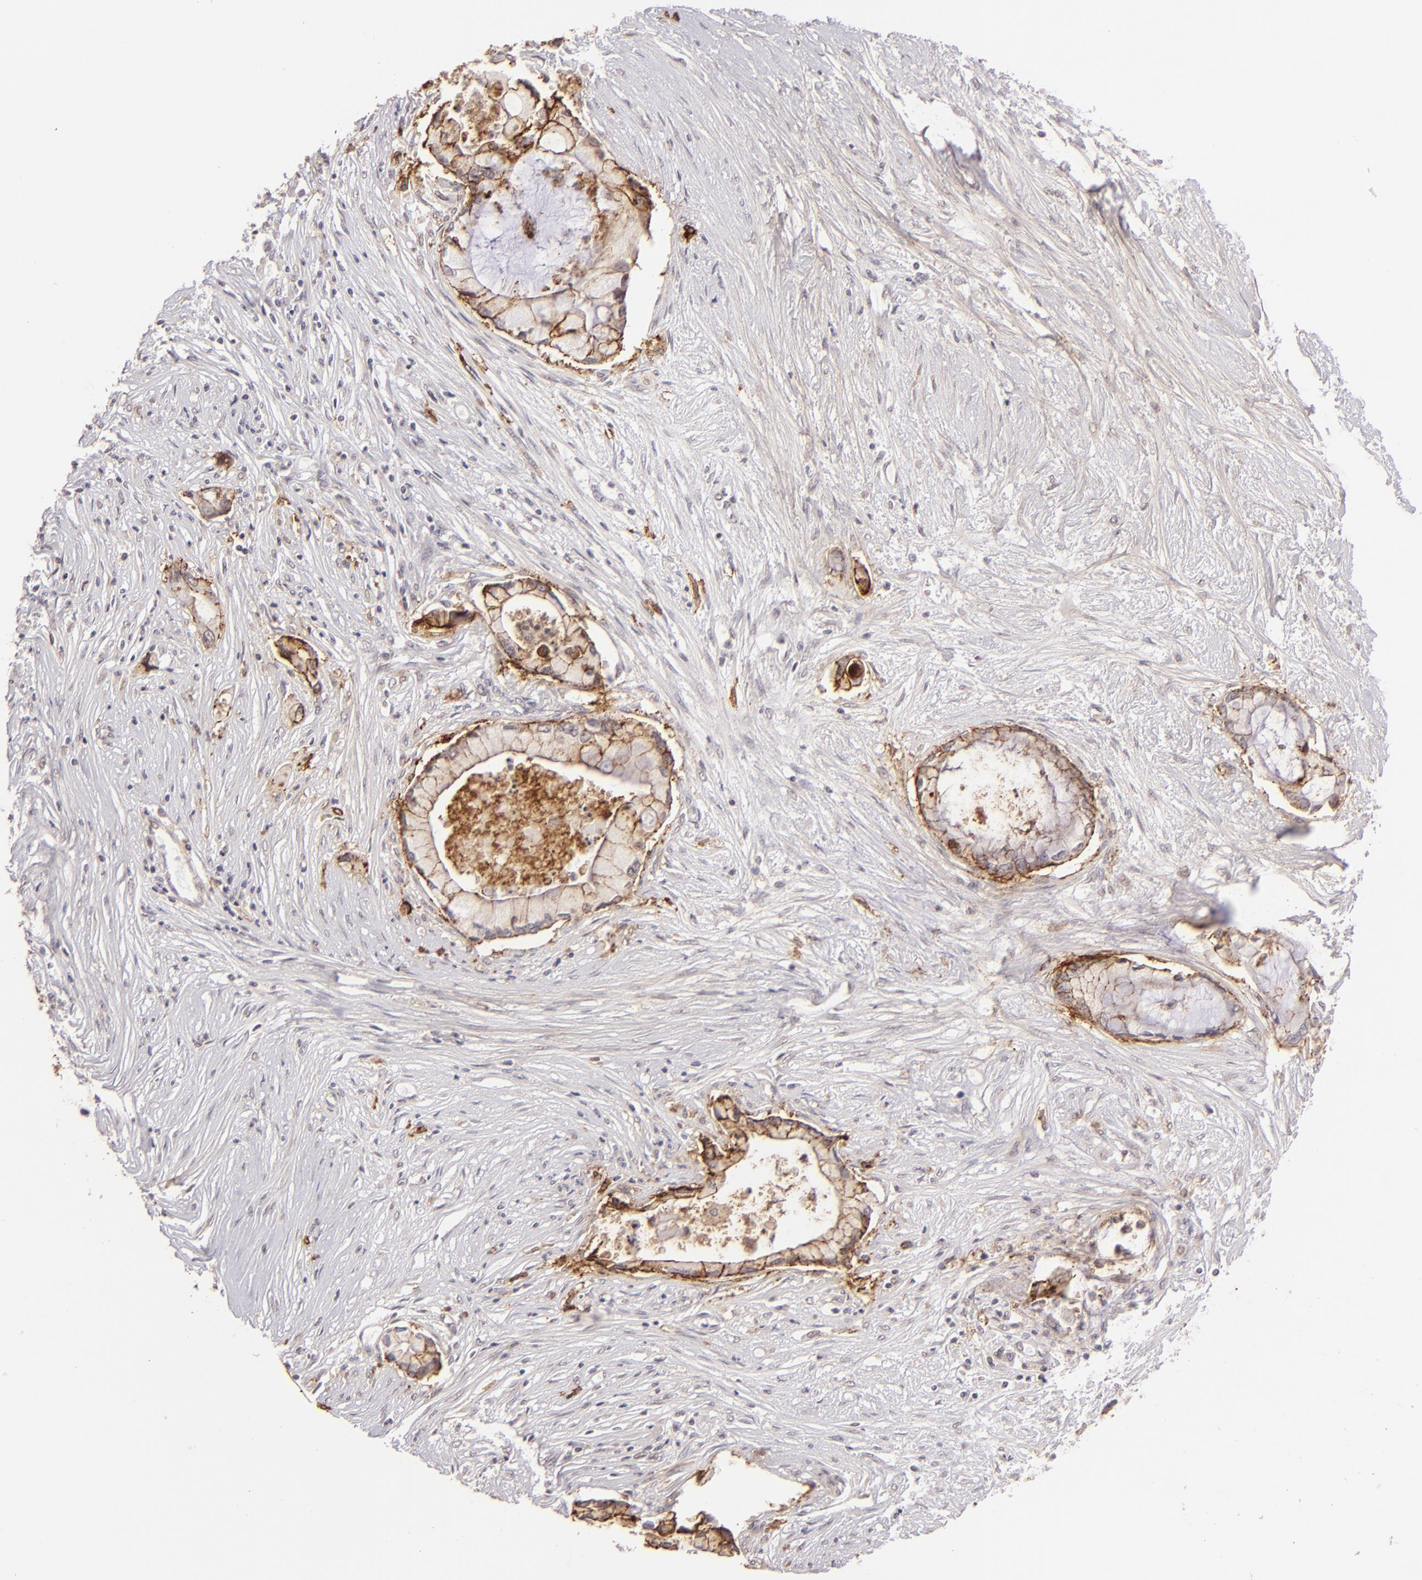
{"staining": {"intensity": "moderate", "quantity": "25%-75%", "location": "cytoplasmic/membranous"}, "tissue": "pancreatic cancer", "cell_type": "Tumor cells", "image_type": "cancer", "snomed": [{"axis": "morphology", "description": "Adenocarcinoma, NOS"}, {"axis": "topography", "description": "Pancreas"}], "caption": "IHC histopathology image of human pancreatic cancer (adenocarcinoma) stained for a protein (brown), which shows medium levels of moderate cytoplasmic/membranous staining in approximately 25%-75% of tumor cells.", "gene": "CLDN1", "patient": {"sex": "female", "age": 59}}